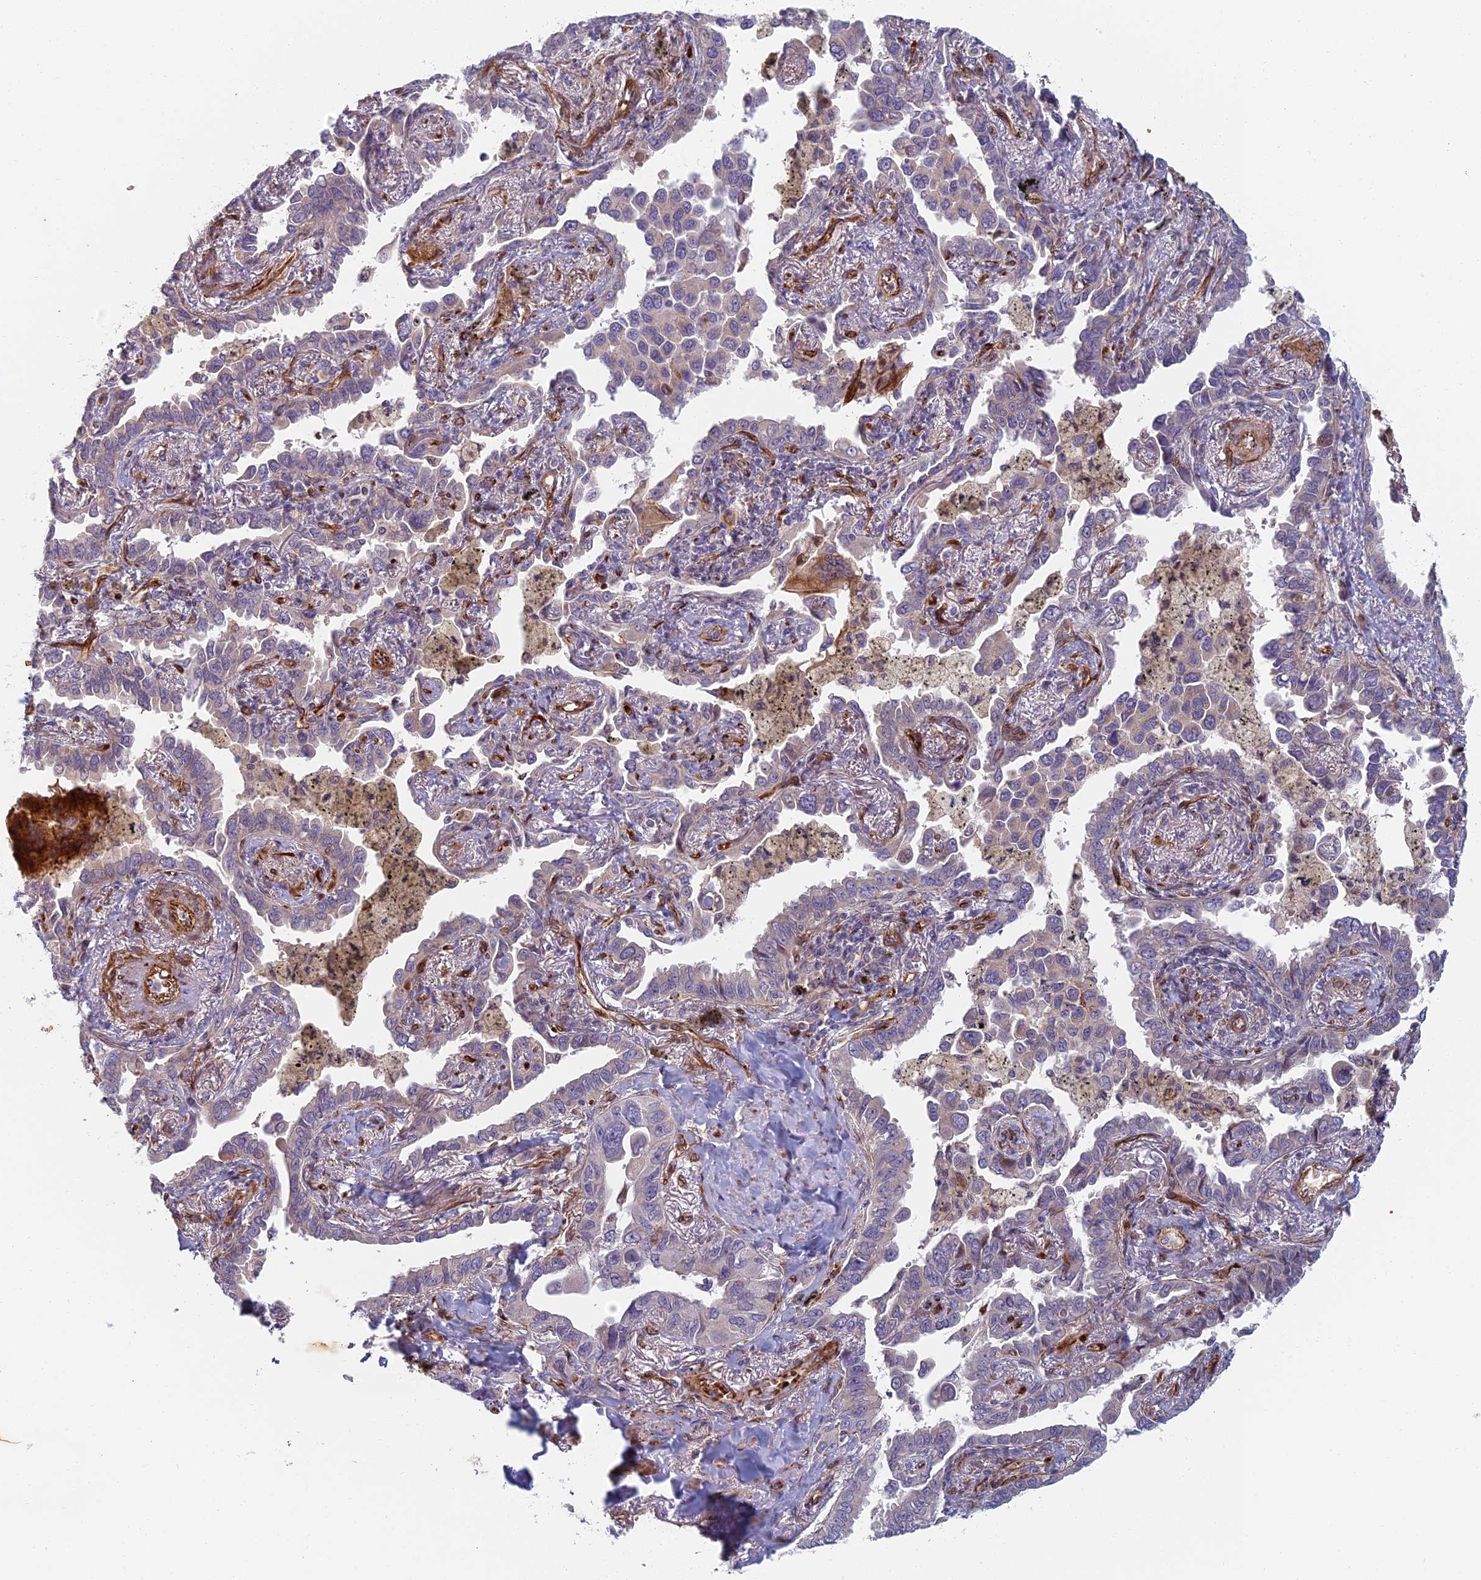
{"staining": {"intensity": "negative", "quantity": "none", "location": "none"}, "tissue": "lung cancer", "cell_type": "Tumor cells", "image_type": "cancer", "snomed": [{"axis": "morphology", "description": "Adenocarcinoma, NOS"}, {"axis": "topography", "description": "Lung"}], "caption": "Tumor cells are negative for protein expression in human lung adenocarcinoma. (DAB immunohistochemistry (IHC) with hematoxylin counter stain).", "gene": "ABCB10", "patient": {"sex": "male", "age": 67}}